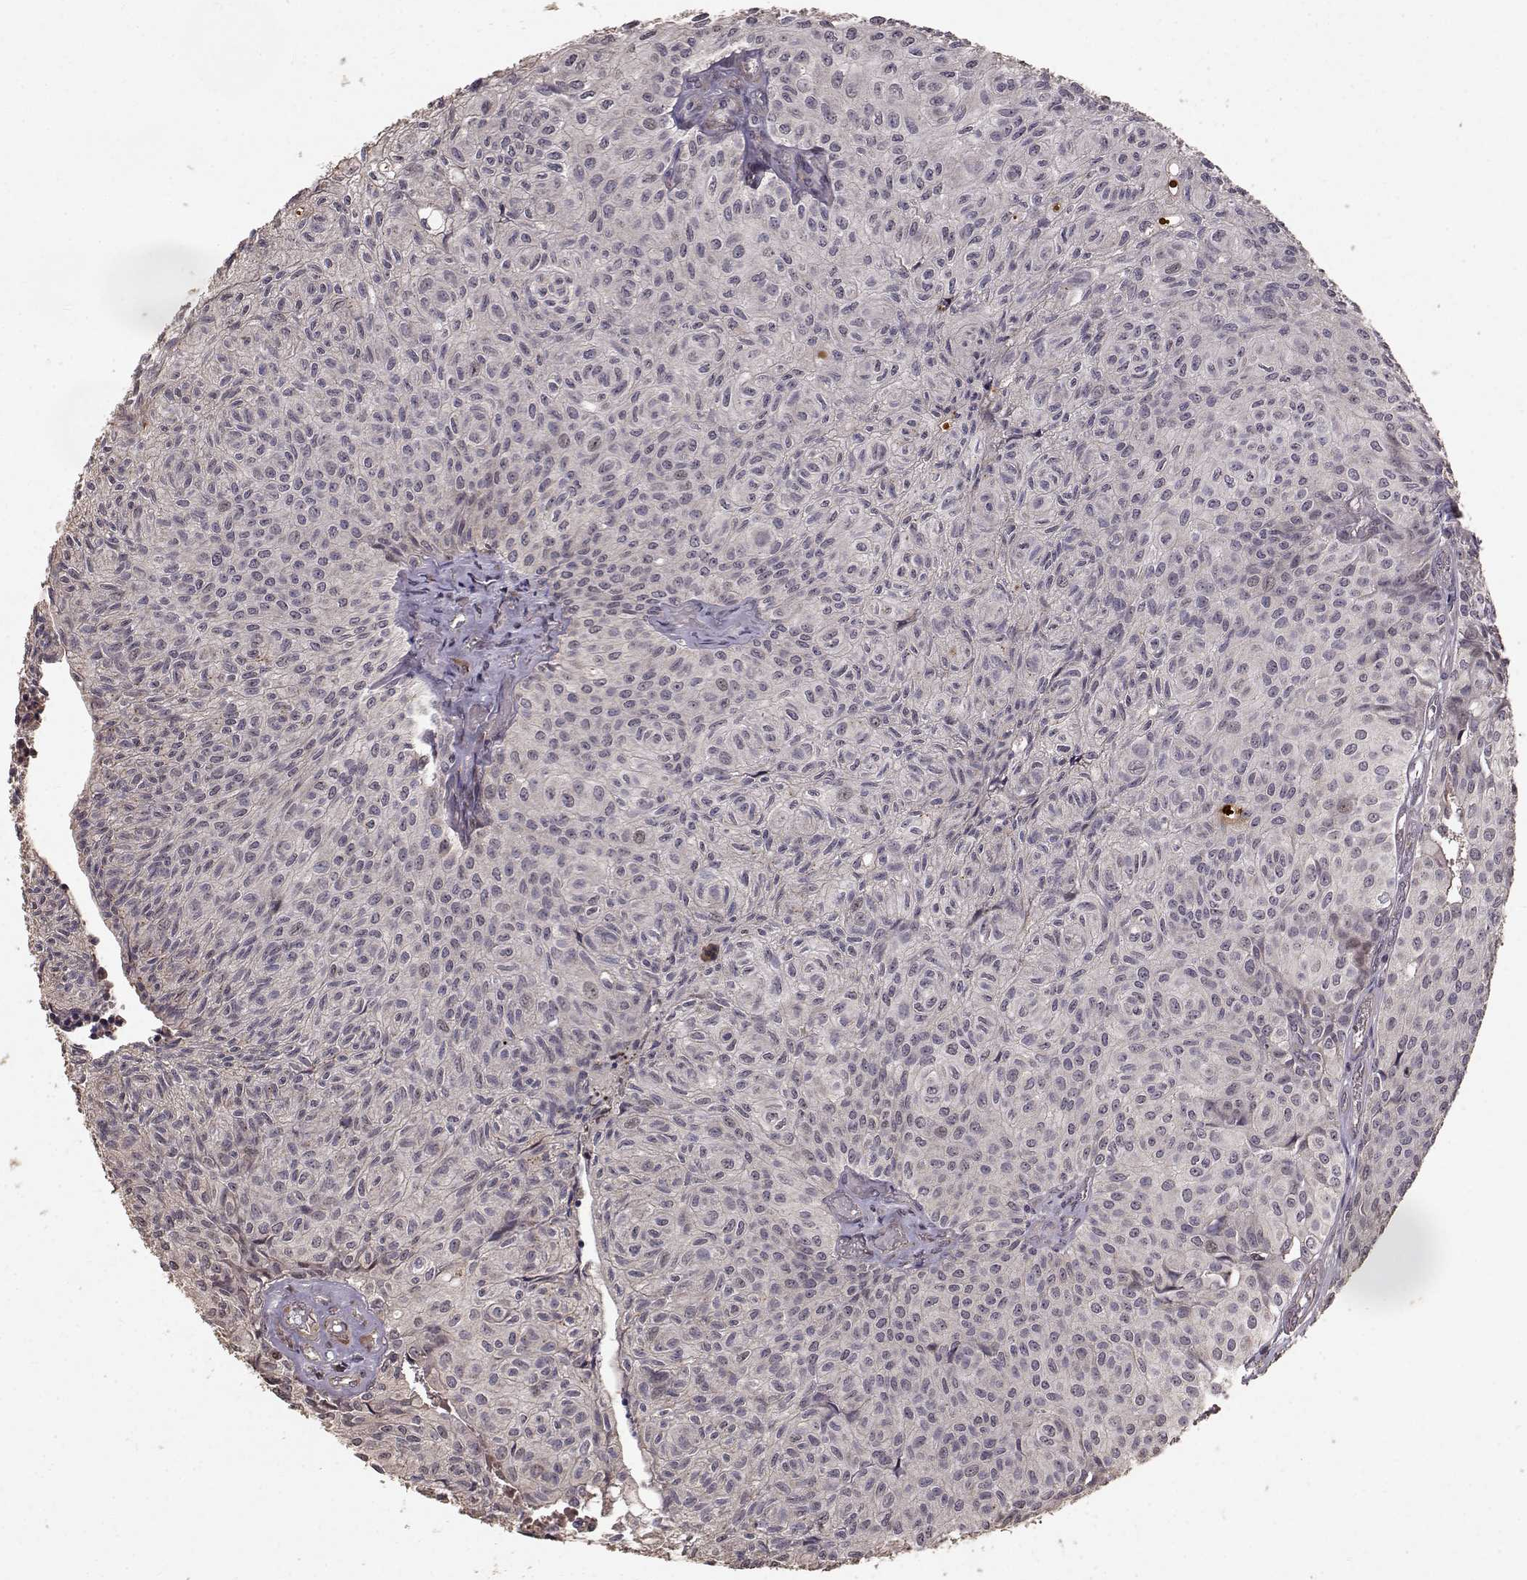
{"staining": {"intensity": "weak", "quantity": ">75%", "location": "cytoplasmic/membranous"}, "tissue": "urothelial cancer", "cell_type": "Tumor cells", "image_type": "cancer", "snomed": [{"axis": "morphology", "description": "Urothelial carcinoma, Low grade"}, {"axis": "topography", "description": "Urinary bladder"}], "caption": "High-power microscopy captured an immunohistochemistry photomicrograph of low-grade urothelial carcinoma, revealing weak cytoplasmic/membranous positivity in approximately >75% of tumor cells. (DAB IHC with brightfield microscopy, high magnification).", "gene": "USP15", "patient": {"sex": "male", "age": 89}}